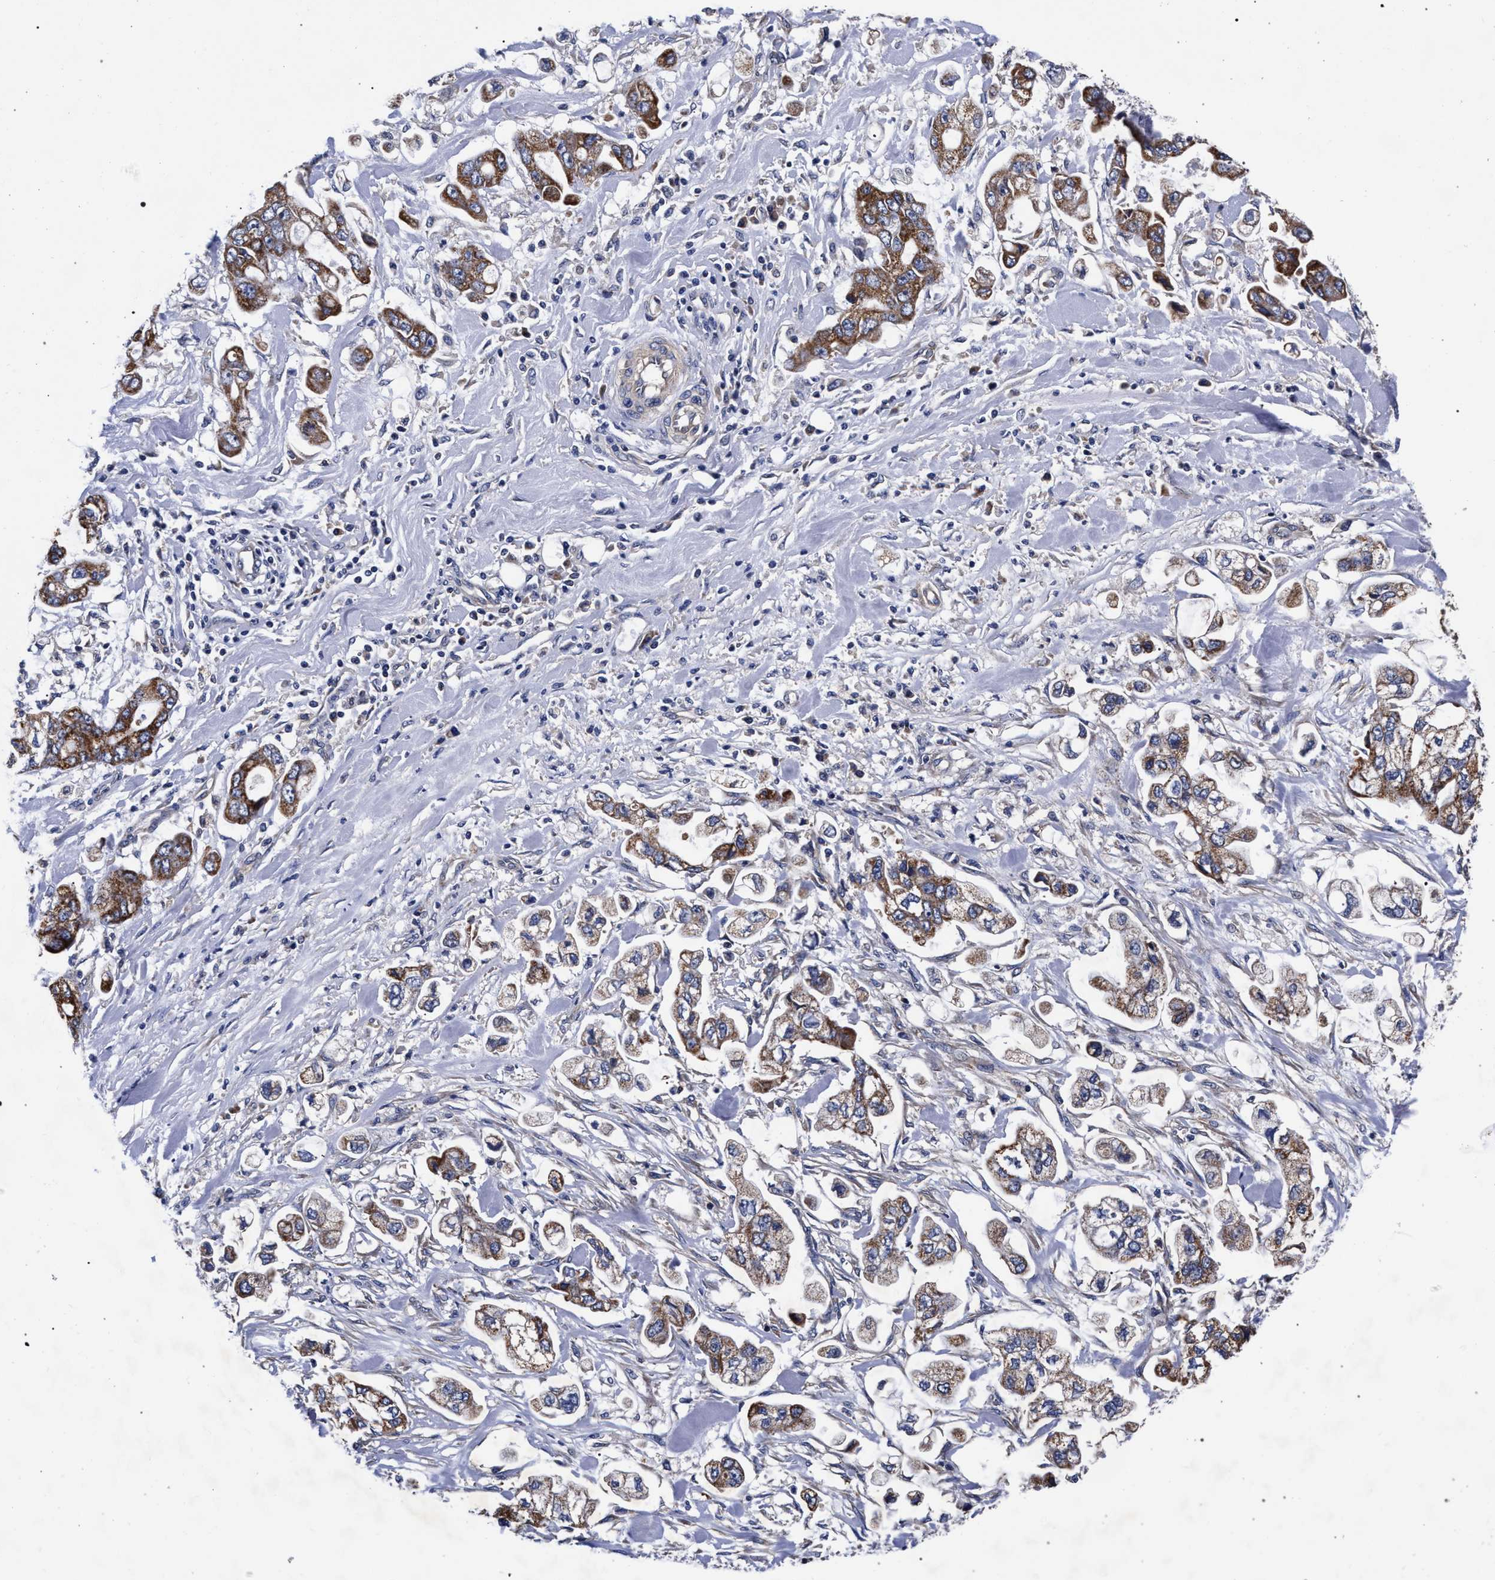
{"staining": {"intensity": "moderate", "quantity": ">75%", "location": "cytoplasmic/membranous"}, "tissue": "stomach cancer", "cell_type": "Tumor cells", "image_type": "cancer", "snomed": [{"axis": "morphology", "description": "Normal tissue, NOS"}, {"axis": "morphology", "description": "Adenocarcinoma, NOS"}, {"axis": "topography", "description": "Stomach"}], "caption": "Protein analysis of stomach cancer (adenocarcinoma) tissue demonstrates moderate cytoplasmic/membranous staining in approximately >75% of tumor cells.", "gene": "CFAP95", "patient": {"sex": "male", "age": 62}}